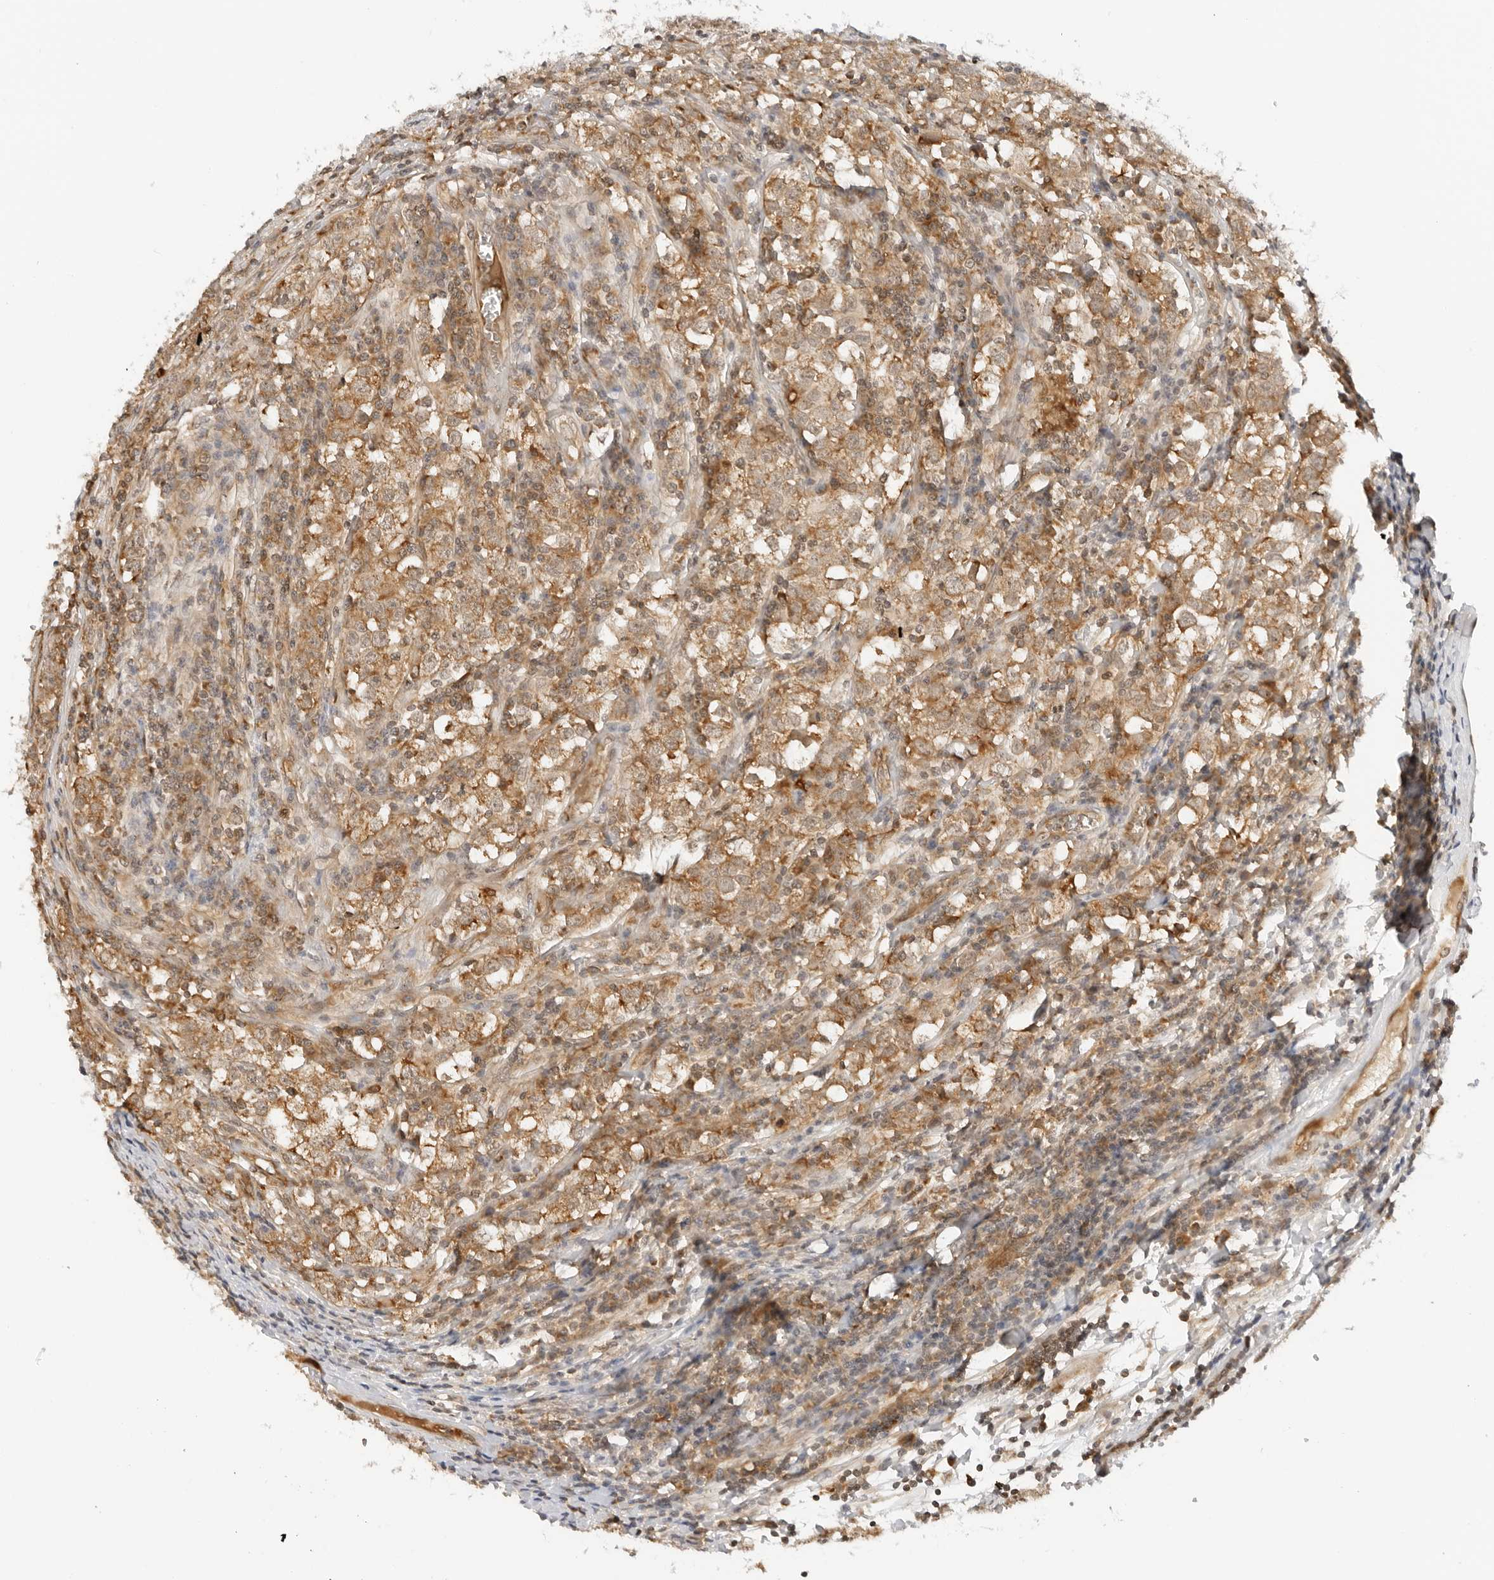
{"staining": {"intensity": "moderate", "quantity": ">75%", "location": "cytoplasmic/membranous"}, "tissue": "testis cancer", "cell_type": "Tumor cells", "image_type": "cancer", "snomed": [{"axis": "morphology", "description": "Seminoma, NOS"}, {"axis": "morphology", "description": "Carcinoma, Embryonal, NOS"}, {"axis": "topography", "description": "Testis"}], "caption": "Immunohistochemical staining of seminoma (testis) shows medium levels of moderate cytoplasmic/membranous staining in approximately >75% of tumor cells. Nuclei are stained in blue.", "gene": "RC3H1", "patient": {"sex": "male", "age": 43}}